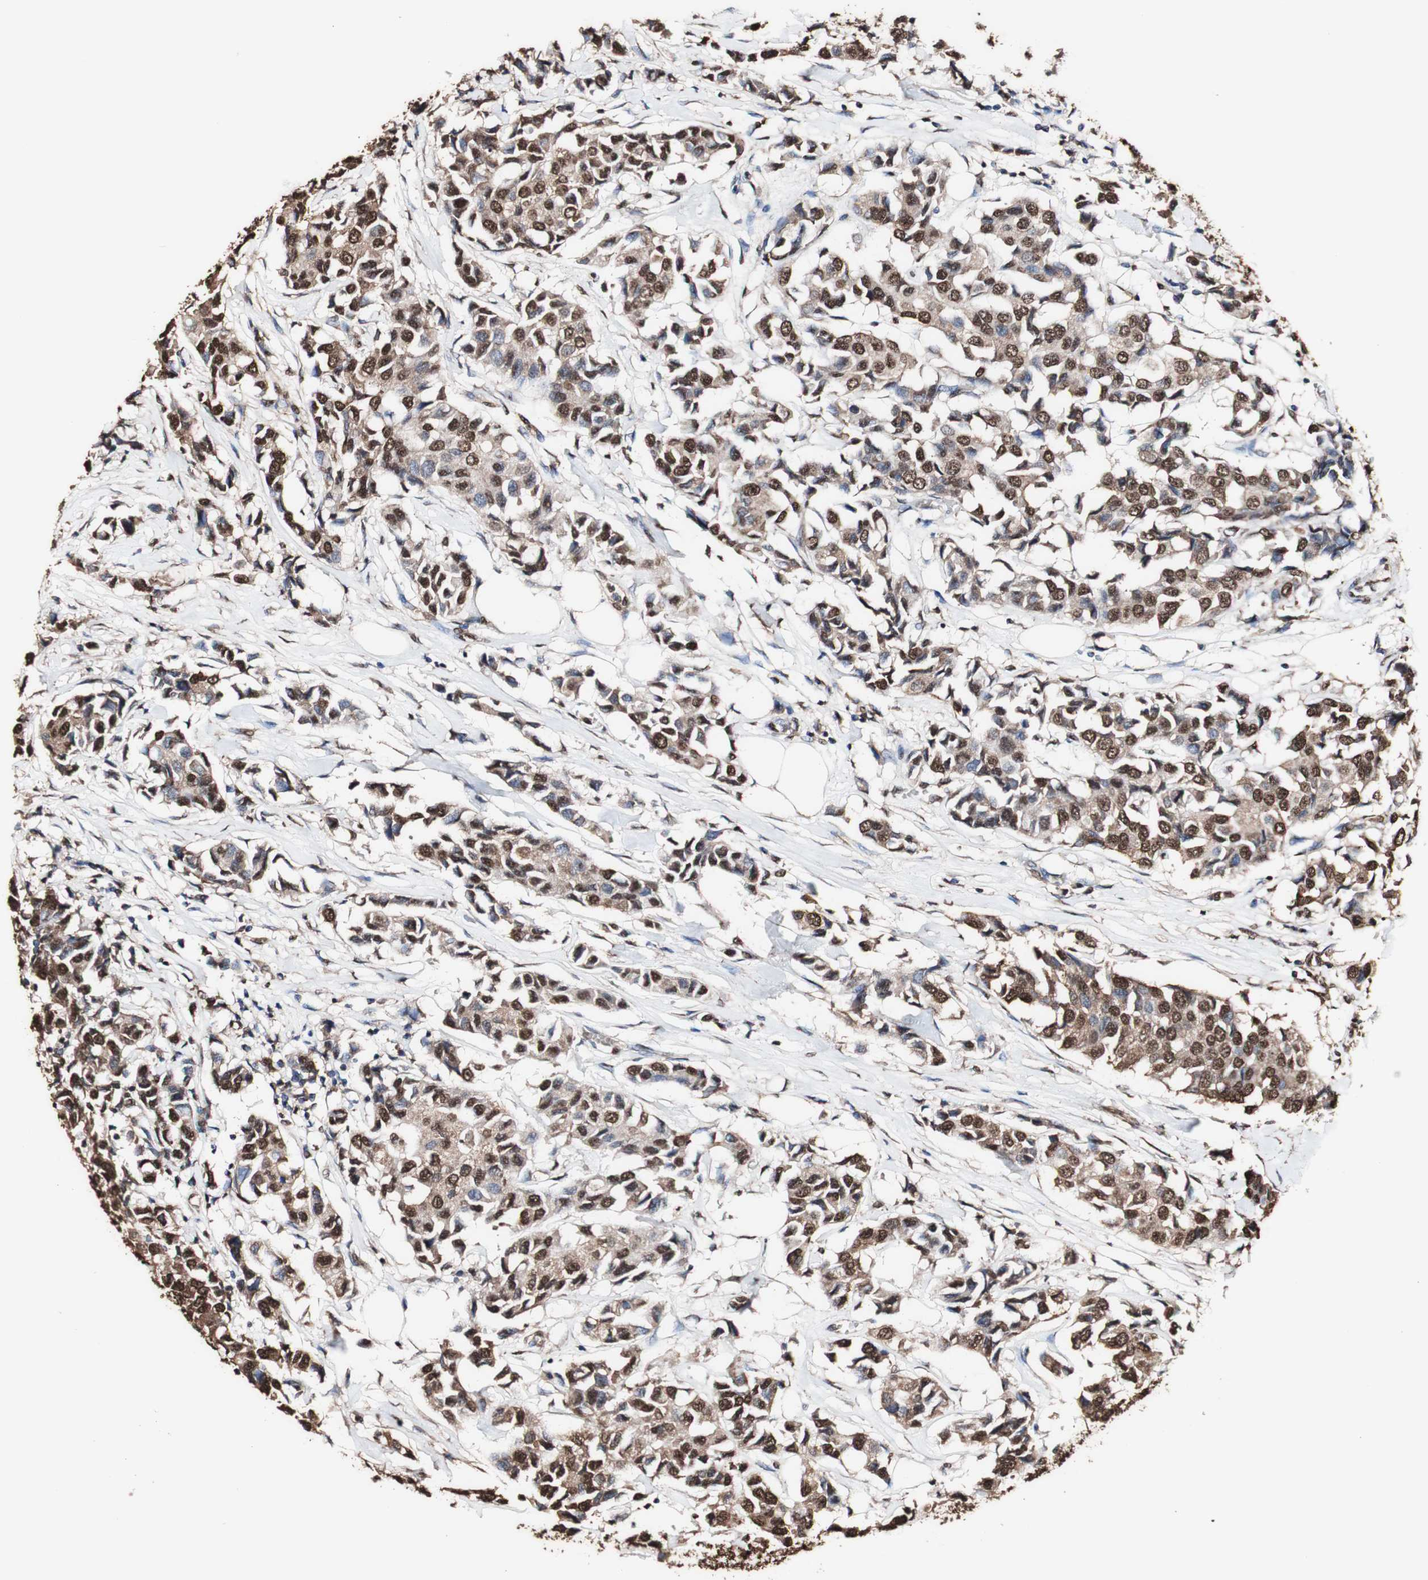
{"staining": {"intensity": "strong", "quantity": ">75%", "location": "cytoplasmic/membranous,nuclear"}, "tissue": "breast cancer", "cell_type": "Tumor cells", "image_type": "cancer", "snomed": [{"axis": "morphology", "description": "Duct carcinoma"}, {"axis": "topography", "description": "Breast"}], "caption": "This is an image of IHC staining of breast intraductal carcinoma, which shows strong positivity in the cytoplasmic/membranous and nuclear of tumor cells.", "gene": "PIDD1", "patient": {"sex": "female", "age": 80}}